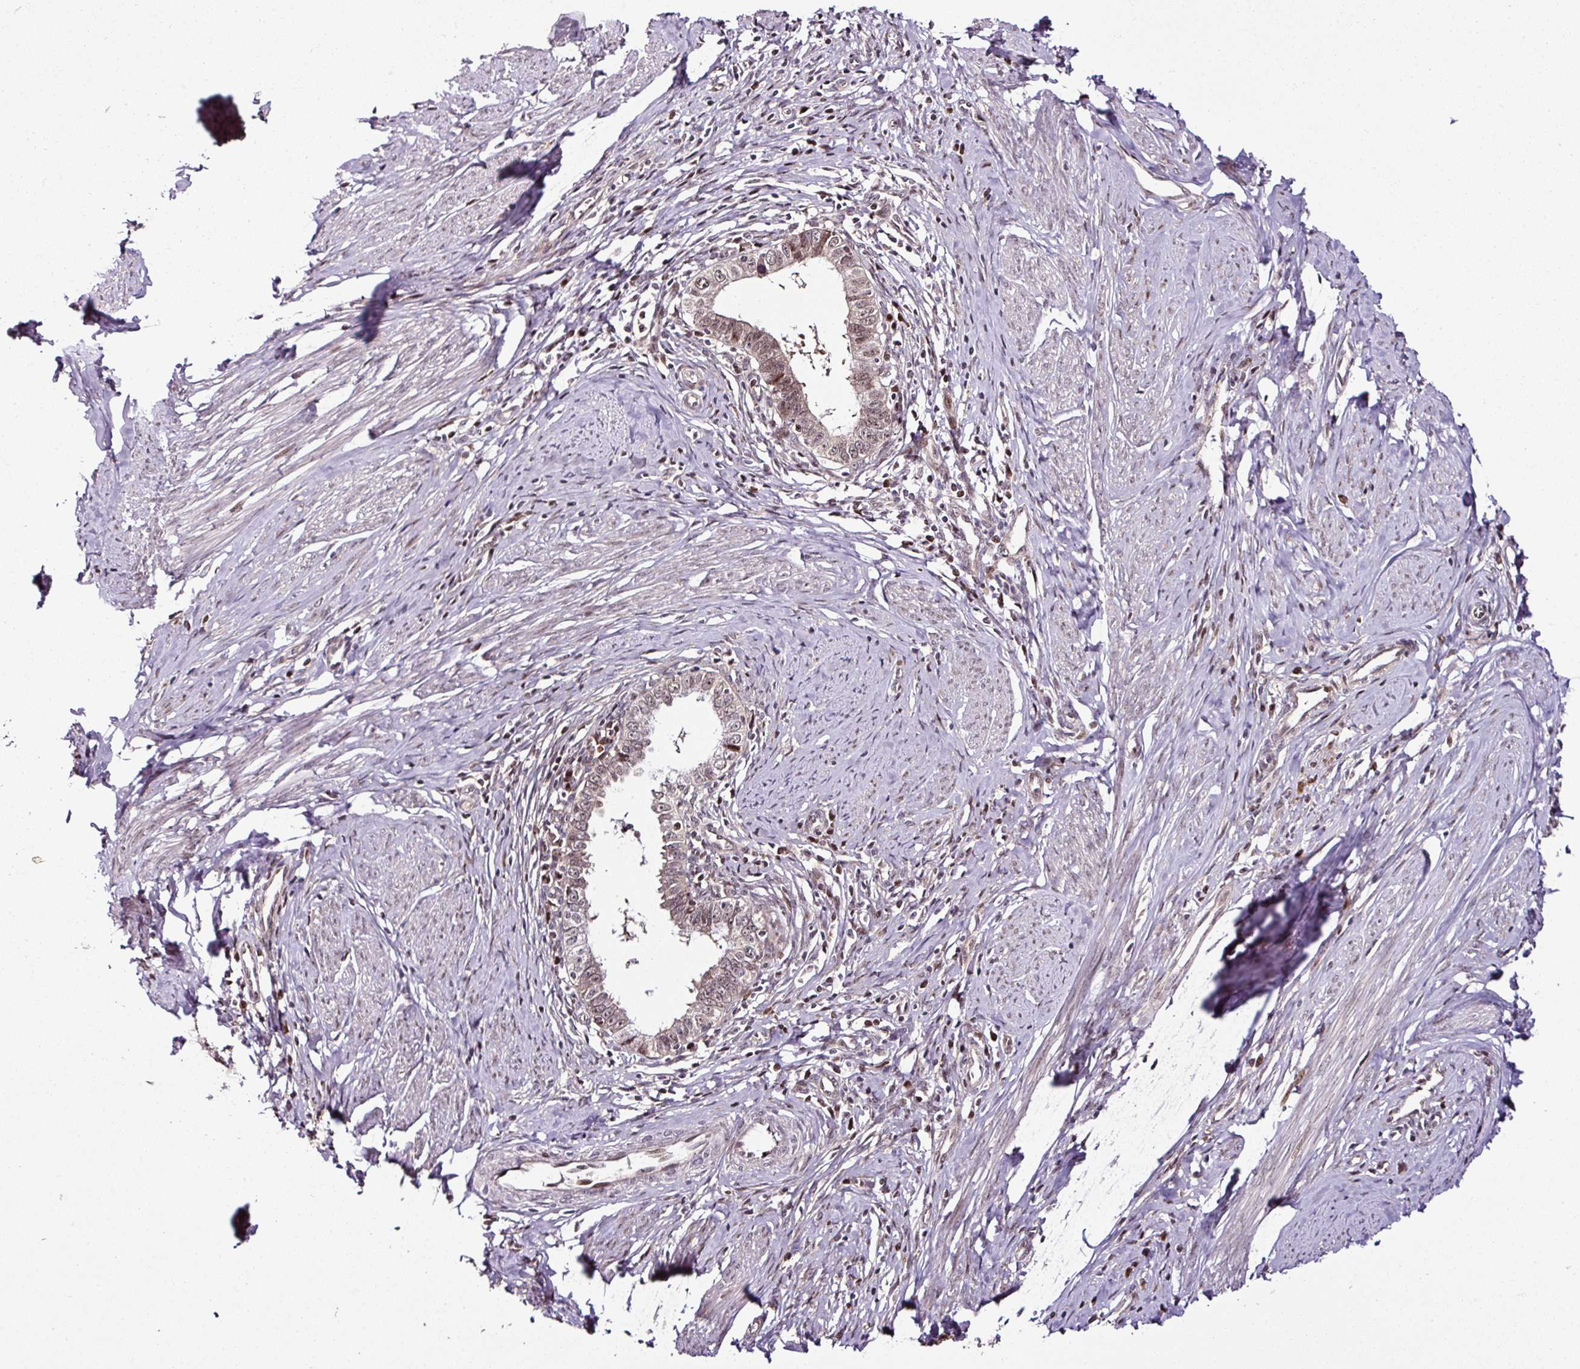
{"staining": {"intensity": "weak", "quantity": "<25%", "location": "nuclear"}, "tissue": "cervical cancer", "cell_type": "Tumor cells", "image_type": "cancer", "snomed": [{"axis": "morphology", "description": "Adenocarcinoma, NOS"}, {"axis": "topography", "description": "Cervix"}], "caption": "This photomicrograph is of cervical cancer stained with immunohistochemistry to label a protein in brown with the nuclei are counter-stained blue. There is no staining in tumor cells.", "gene": "COPRS", "patient": {"sex": "female", "age": 36}}